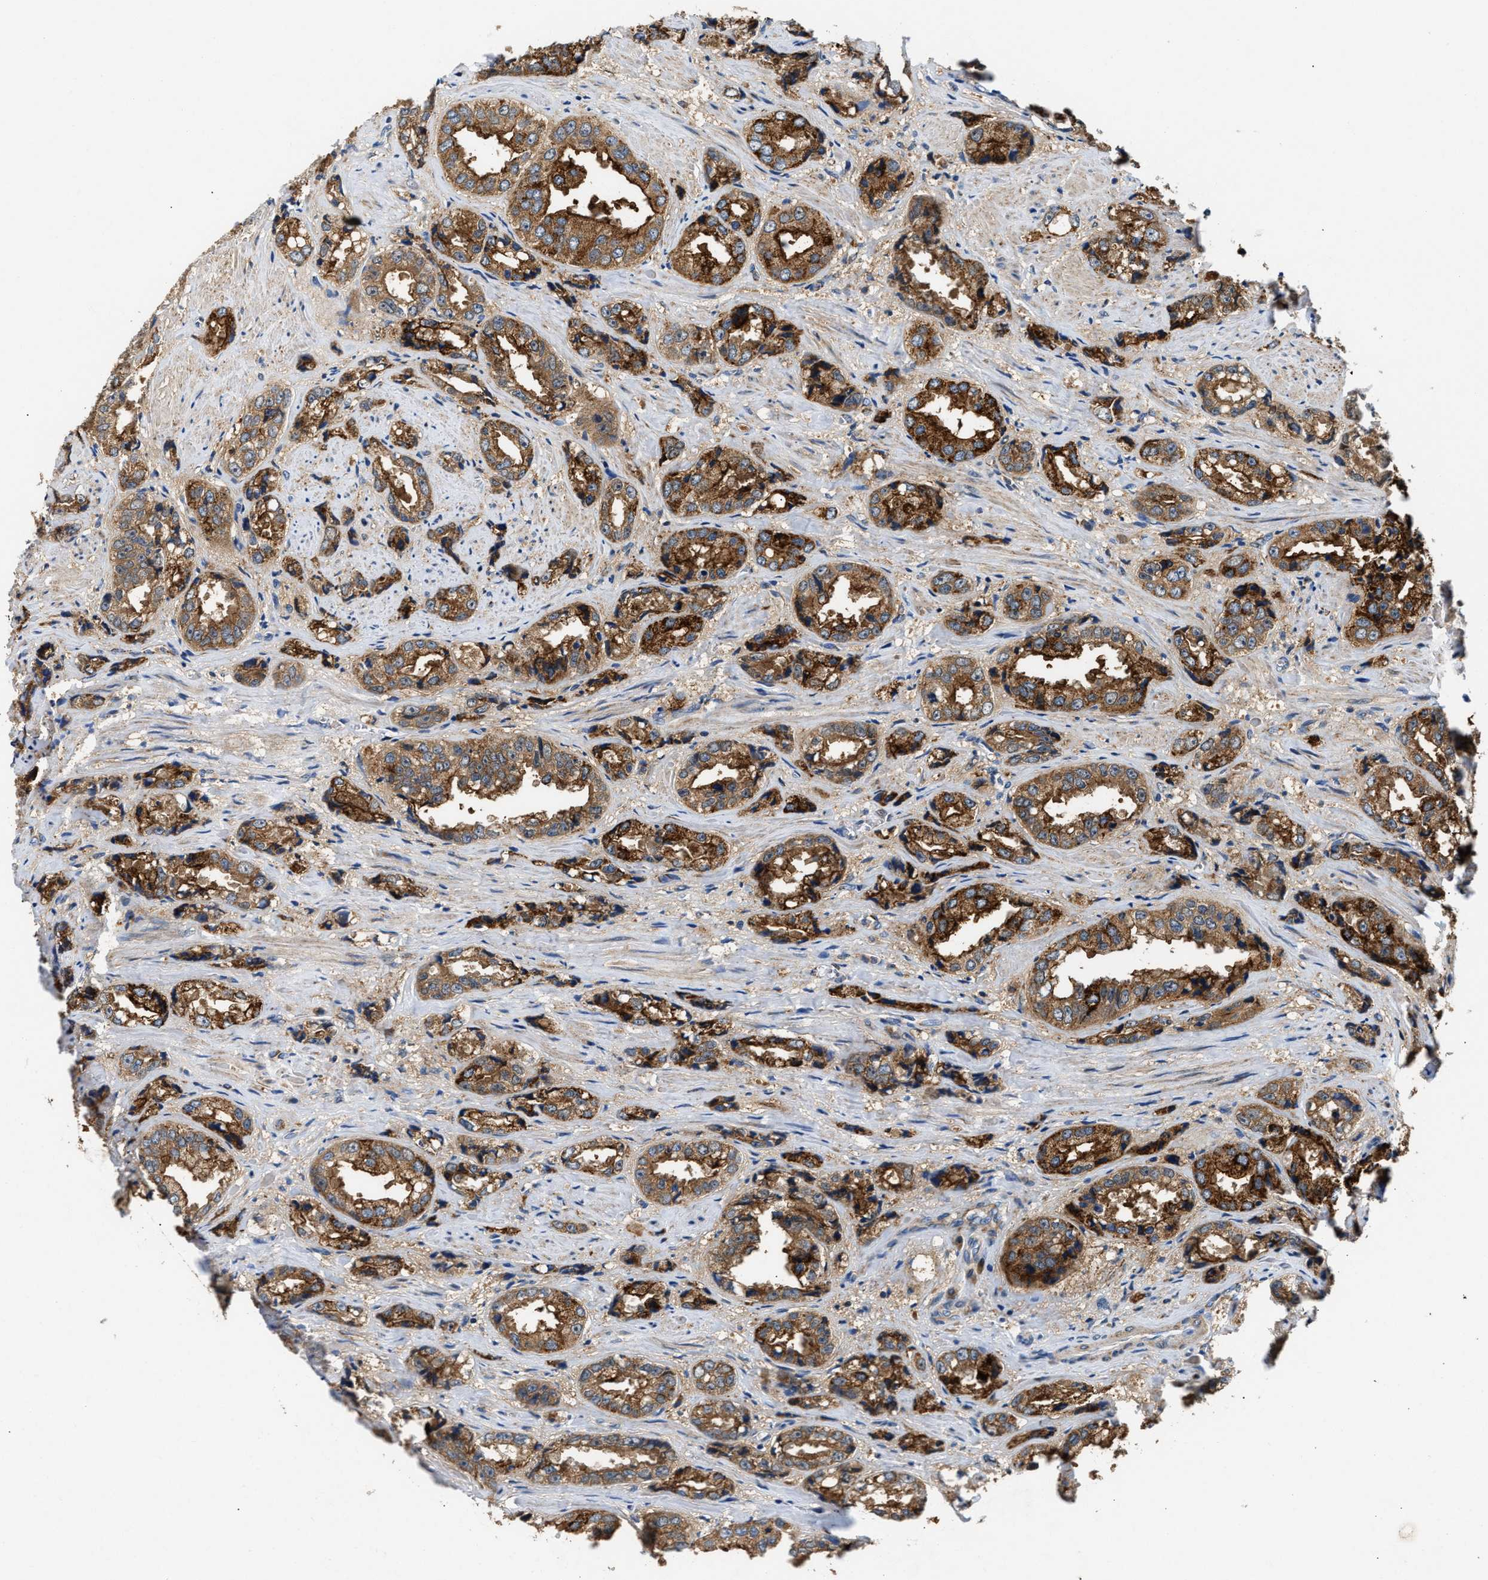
{"staining": {"intensity": "moderate", "quantity": ">75%", "location": "cytoplasmic/membranous"}, "tissue": "prostate cancer", "cell_type": "Tumor cells", "image_type": "cancer", "snomed": [{"axis": "morphology", "description": "Adenocarcinoma, High grade"}, {"axis": "topography", "description": "Prostate"}], "caption": "High-grade adenocarcinoma (prostate) was stained to show a protein in brown. There is medium levels of moderate cytoplasmic/membranous positivity in approximately >75% of tumor cells.", "gene": "CCM2", "patient": {"sex": "male", "age": 61}}